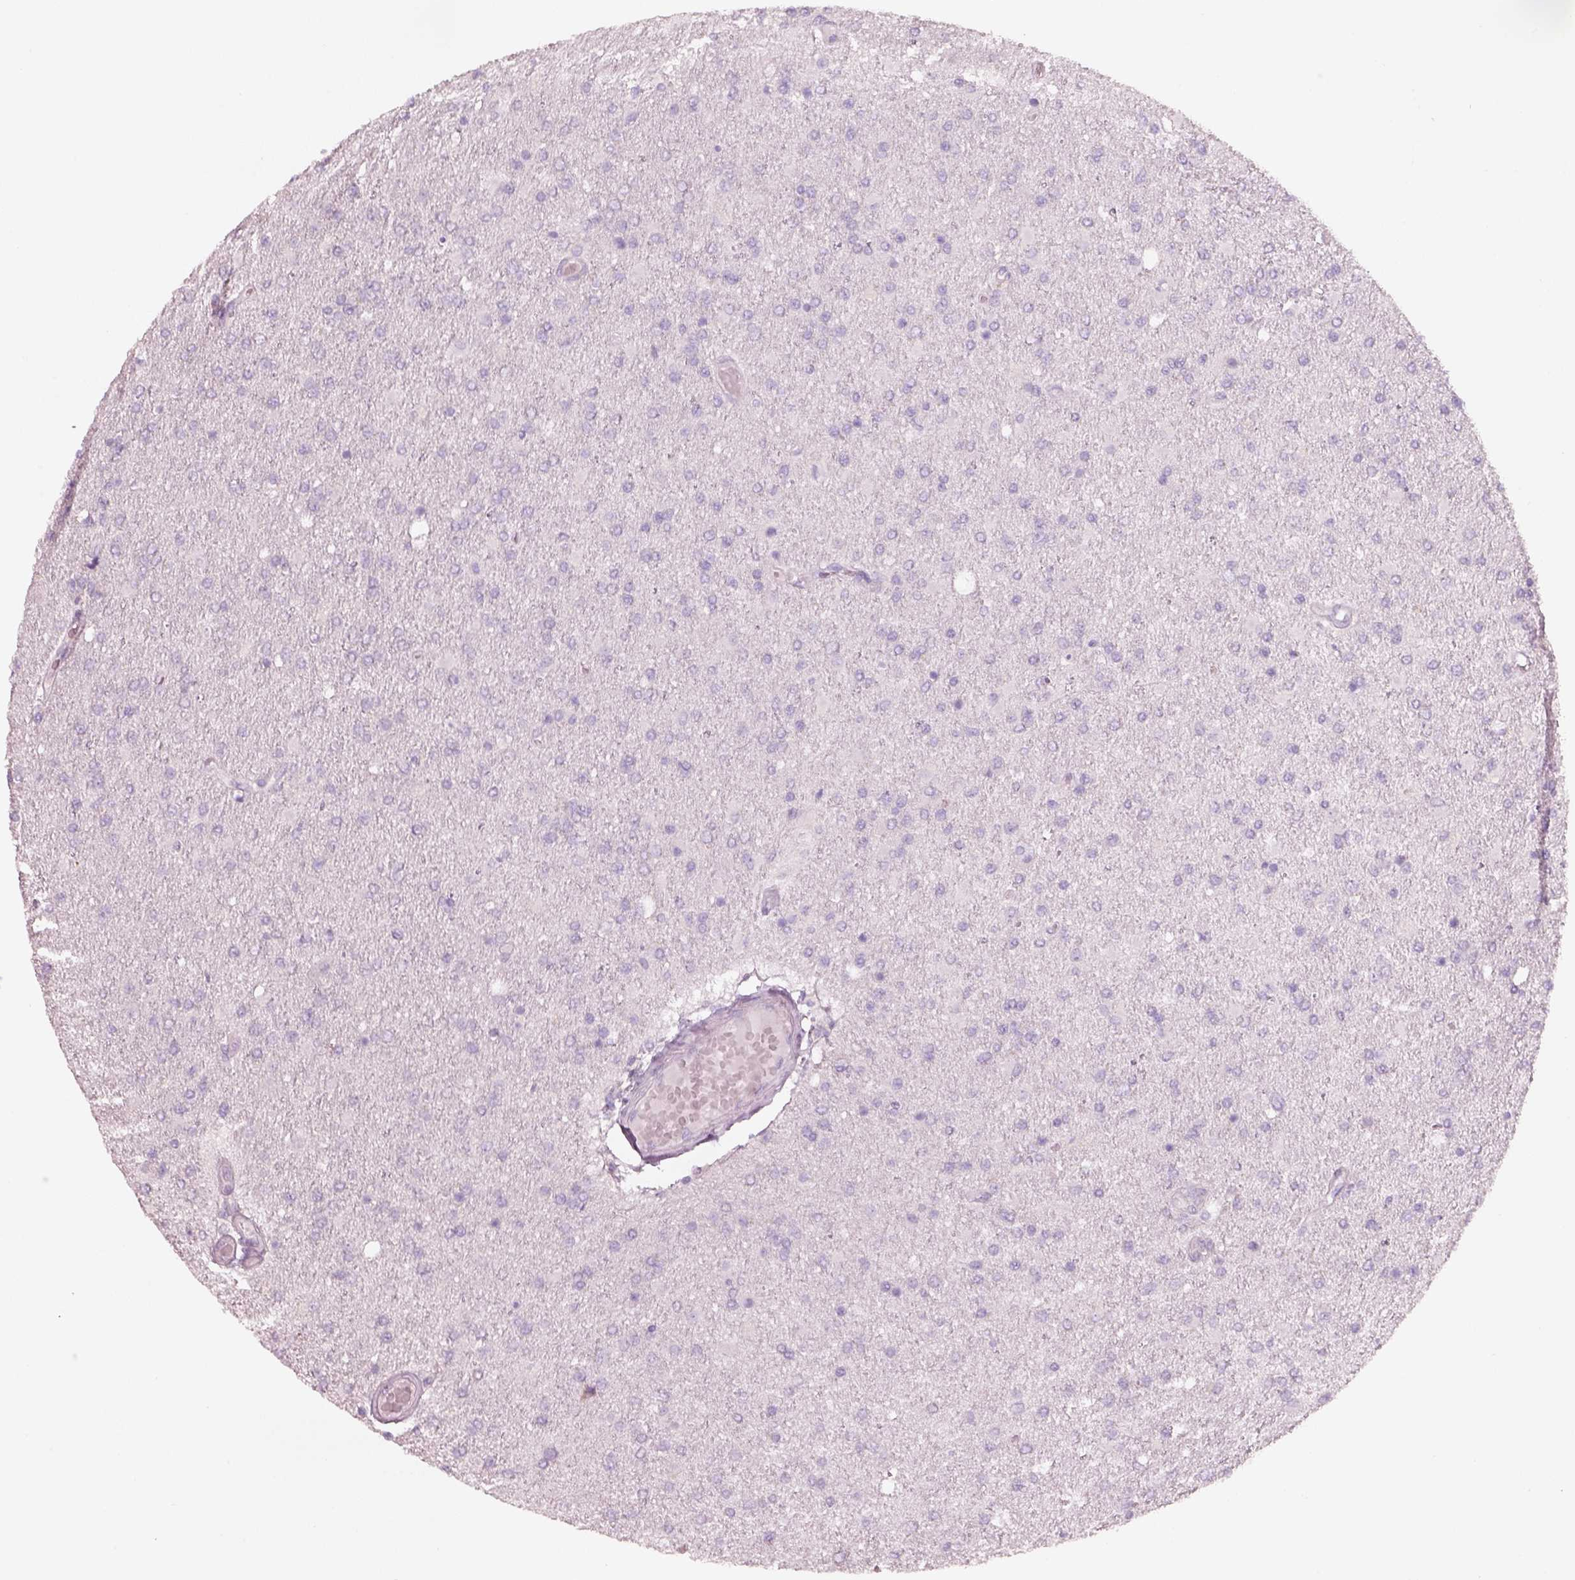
{"staining": {"intensity": "negative", "quantity": "none", "location": "none"}, "tissue": "glioma", "cell_type": "Tumor cells", "image_type": "cancer", "snomed": [{"axis": "morphology", "description": "Glioma, malignant, High grade"}, {"axis": "topography", "description": "Cerebral cortex"}], "caption": "A photomicrograph of human malignant glioma (high-grade) is negative for staining in tumor cells.", "gene": "PNOC", "patient": {"sex": "male", "age": 70}}